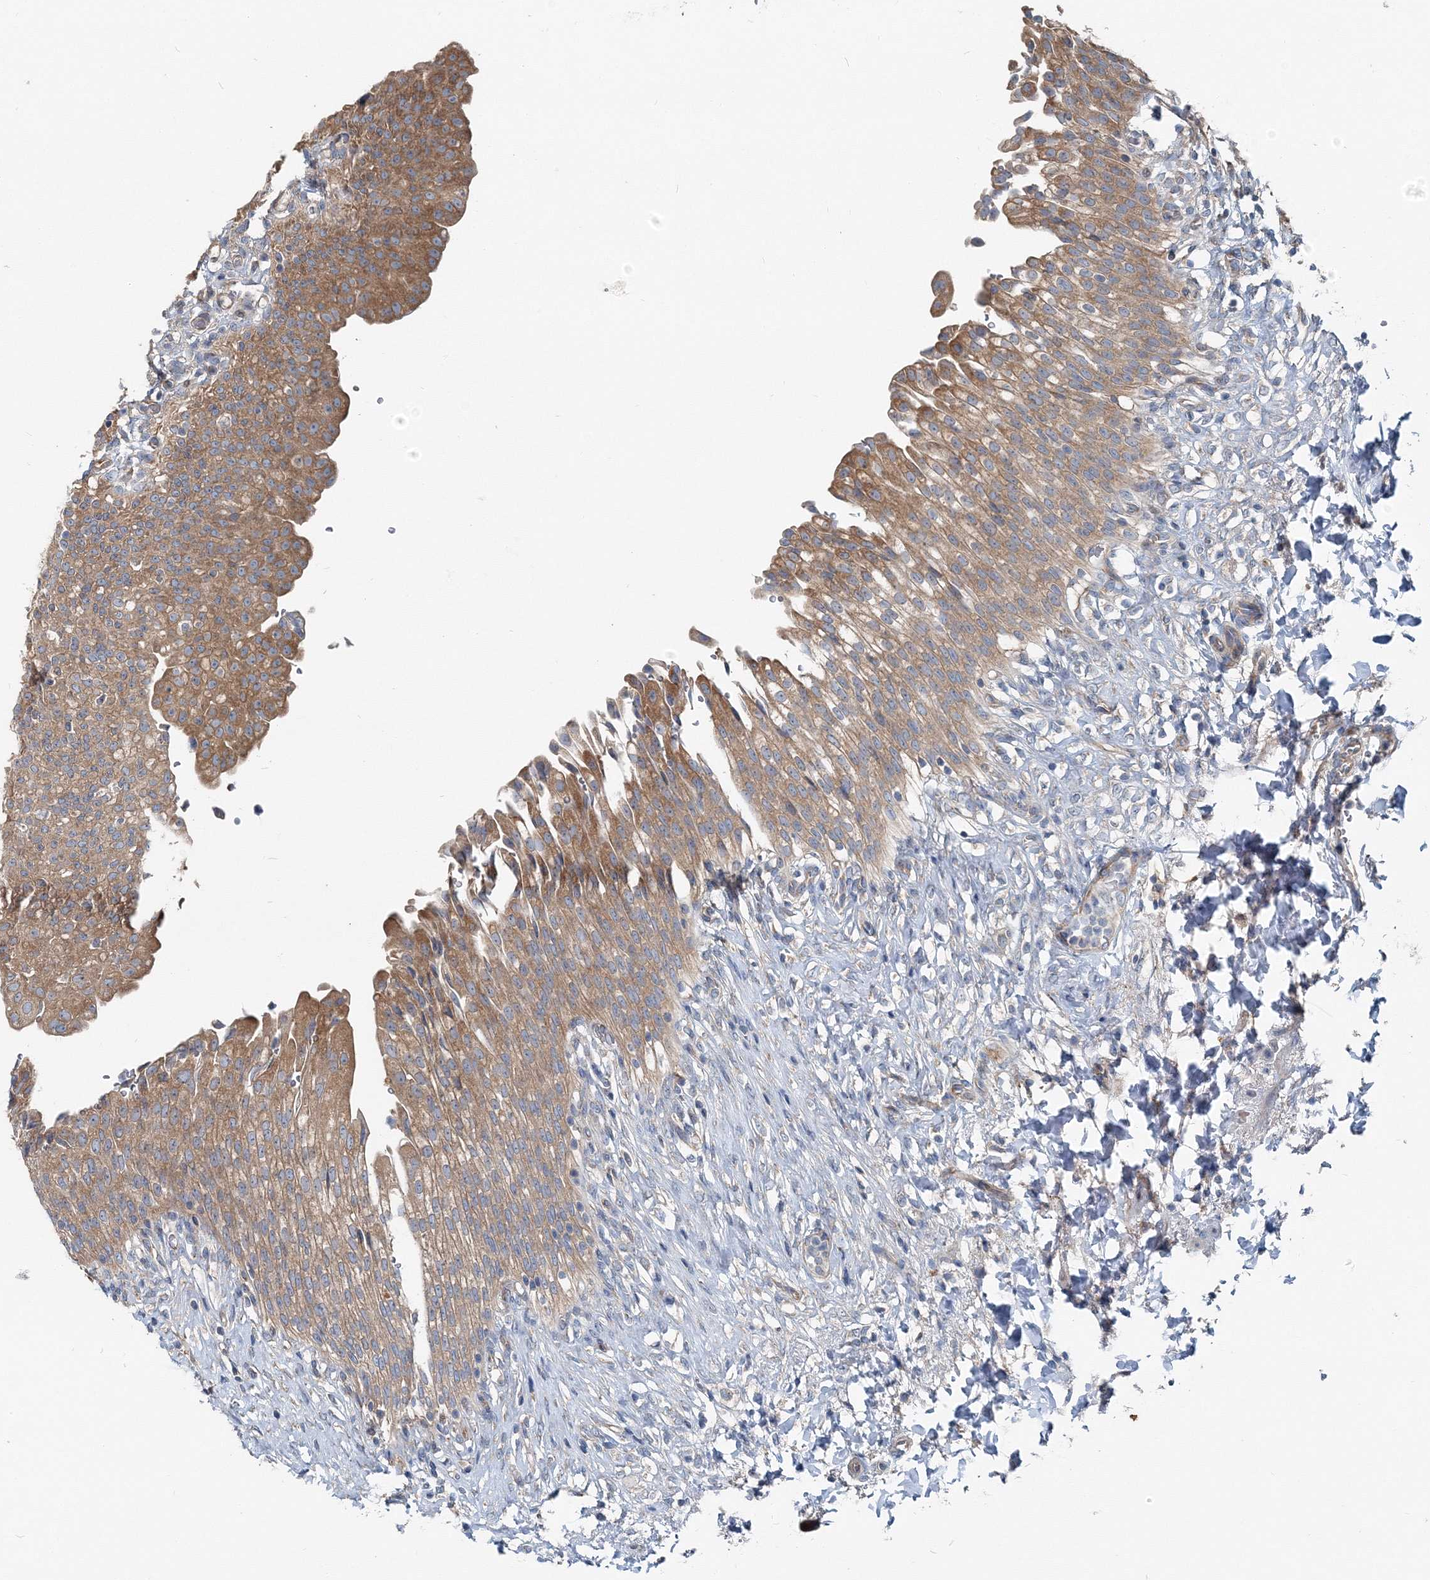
{"staining": {"intensity": "moderate", "quantity": ">75%", "location": "cytoplasmic/membranous"}, "tissue": "urinary bladder", "cell_type": "Urothelial cells", "image_type": "normal", "snomed": [{"axis": "morphology", "description": "Urothelial carcinoma, High grade"}, {"axis": "topography", "description": "Urinary bladder"}], "caption": "Immunohistochemical staining of normal urinary bladder reveals medium levels of moderate cytoplasmic/membranous positivity in about >75% of urothelial cells.", "gene": "MPHOSPH9", "patient": {"sex": "male", "age": 46}}